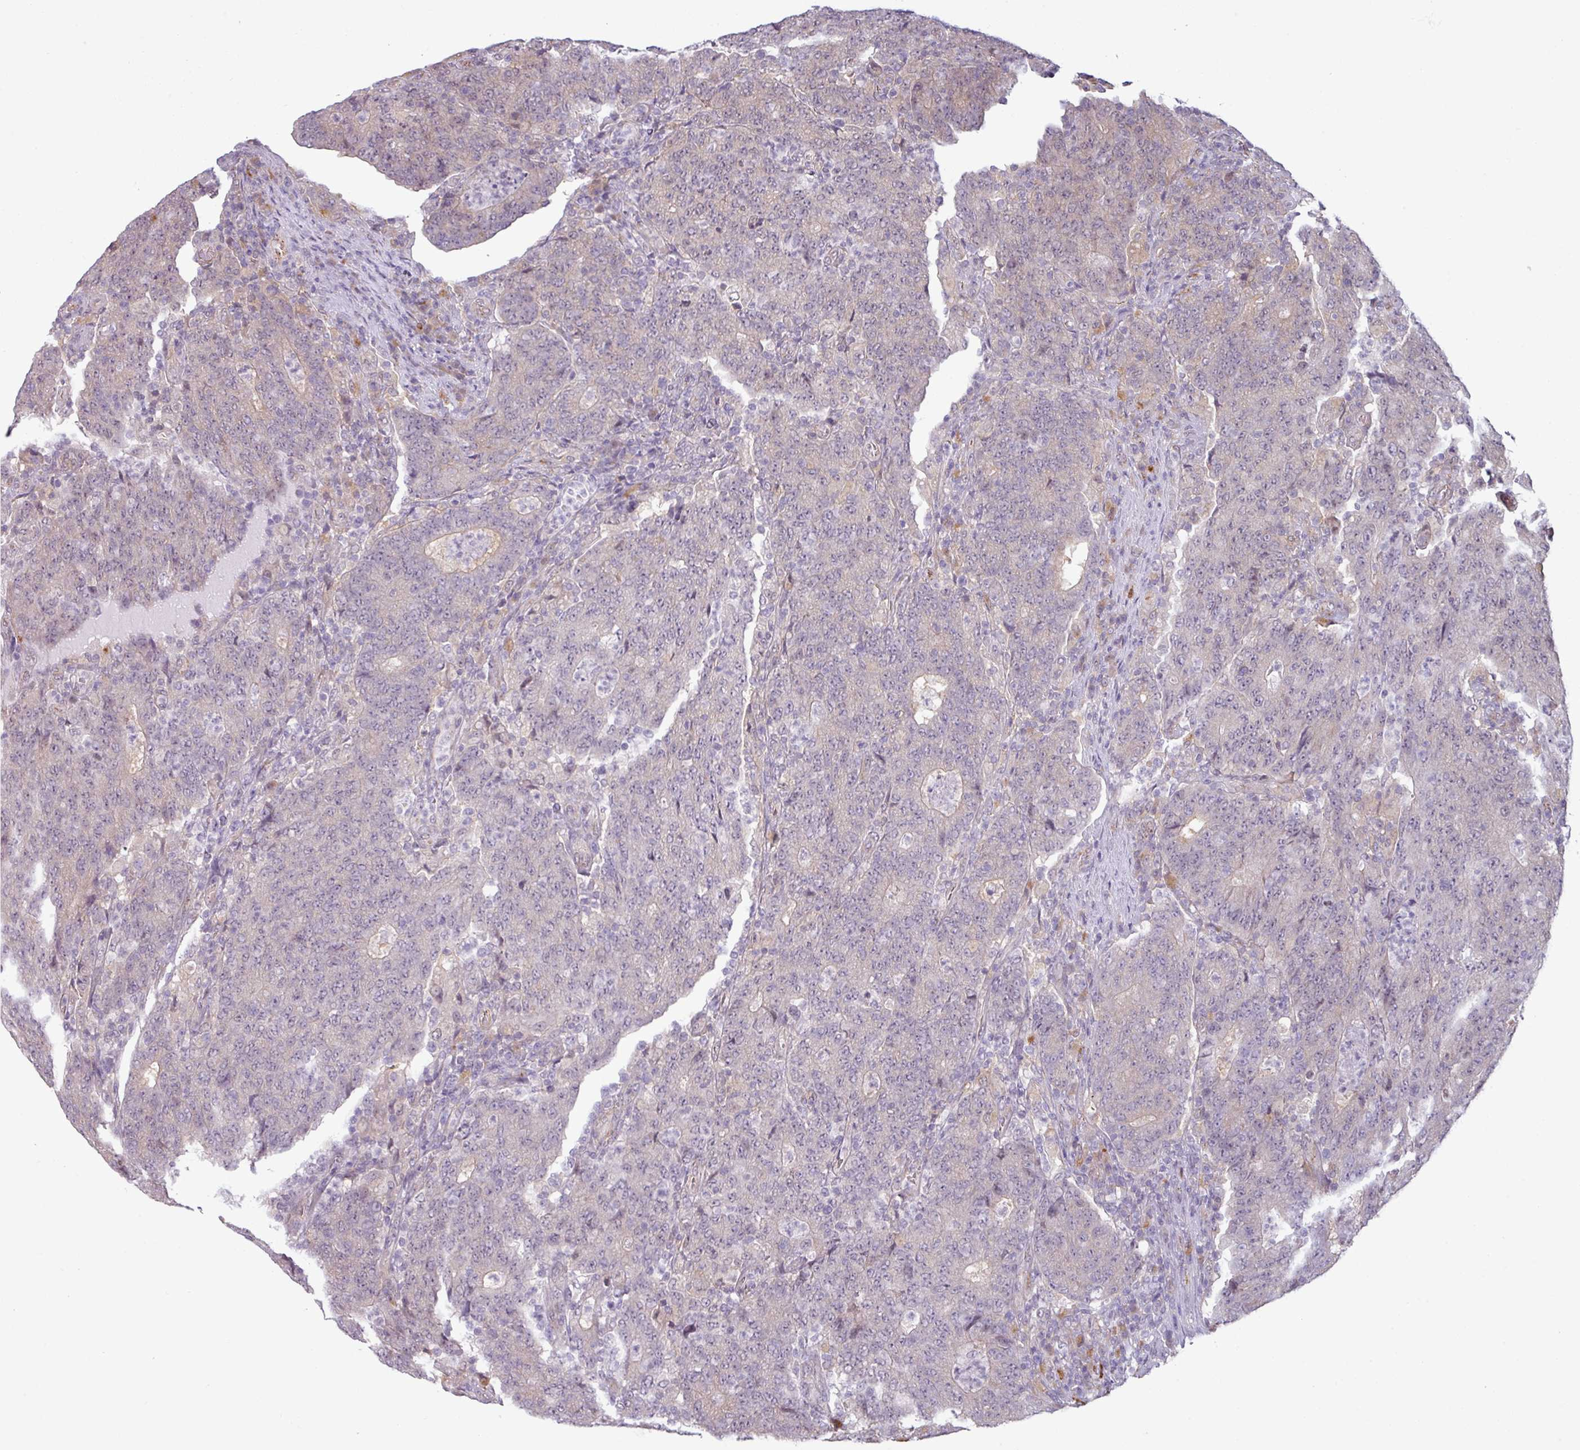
{"staining": {"intensity": "negative", "quantity": "none", "location": "none"}, "tissue": "colorectal cancer", "cell_type": "Tumor cells", "image_type": "cancer", "snomed": [{"axis": "morphology", "description": "Adenocarcinoma, NOS"}, {"axis": "topography", "description": "Colon"}], "caption": "This histopathology image is of colorectal adenocarcinoma stained with IHC to label a protein in brown with the nuclei are counter-stained blue. There is no staining in tumor cells.", "gene": "CCDC144A", "patient": {"sex": "female", "age": 75}}